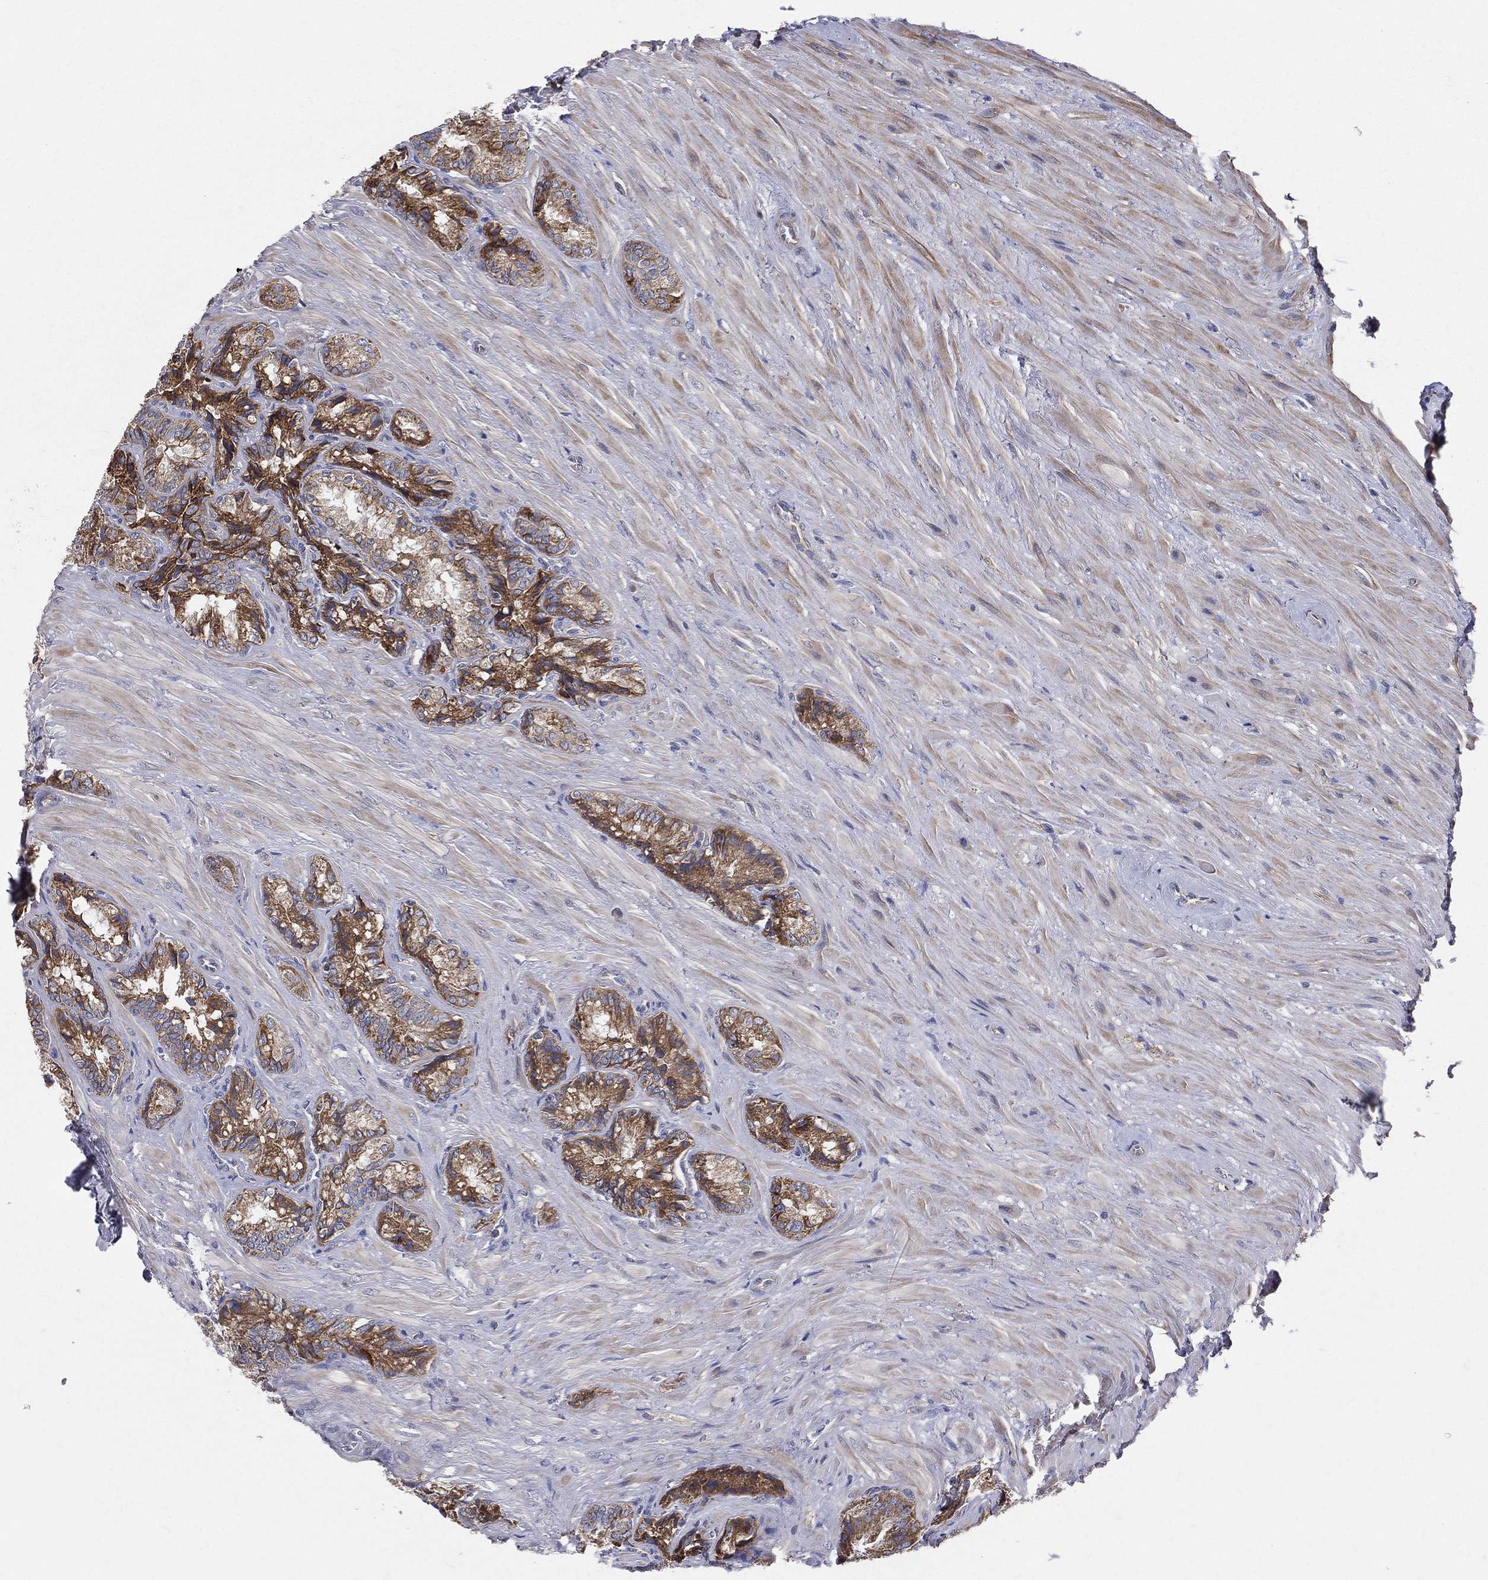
{"staining": {"intensity": "strong", "quantity": ">75%", "location": "cytoplasmic/membranous"}, "tissue": "seminal vesicle", "cell_type": "Glandular cells", "image_type": "normal", "snomed": [{"axis": "morphology", "description": "Normal tissue, NOS"}, {"axis": "topography", "description": "Seminal veicle"}], "caption": "Unremarkable seminal vesicle reveals strong cytoplasmic/membranous positivity in approximately >75% of glandular cells (brown staining indicates protein expression, while blue staining denotes nuclei)..", "gene": "MIX23", "patient": {"sex": "male", "age": 68}}